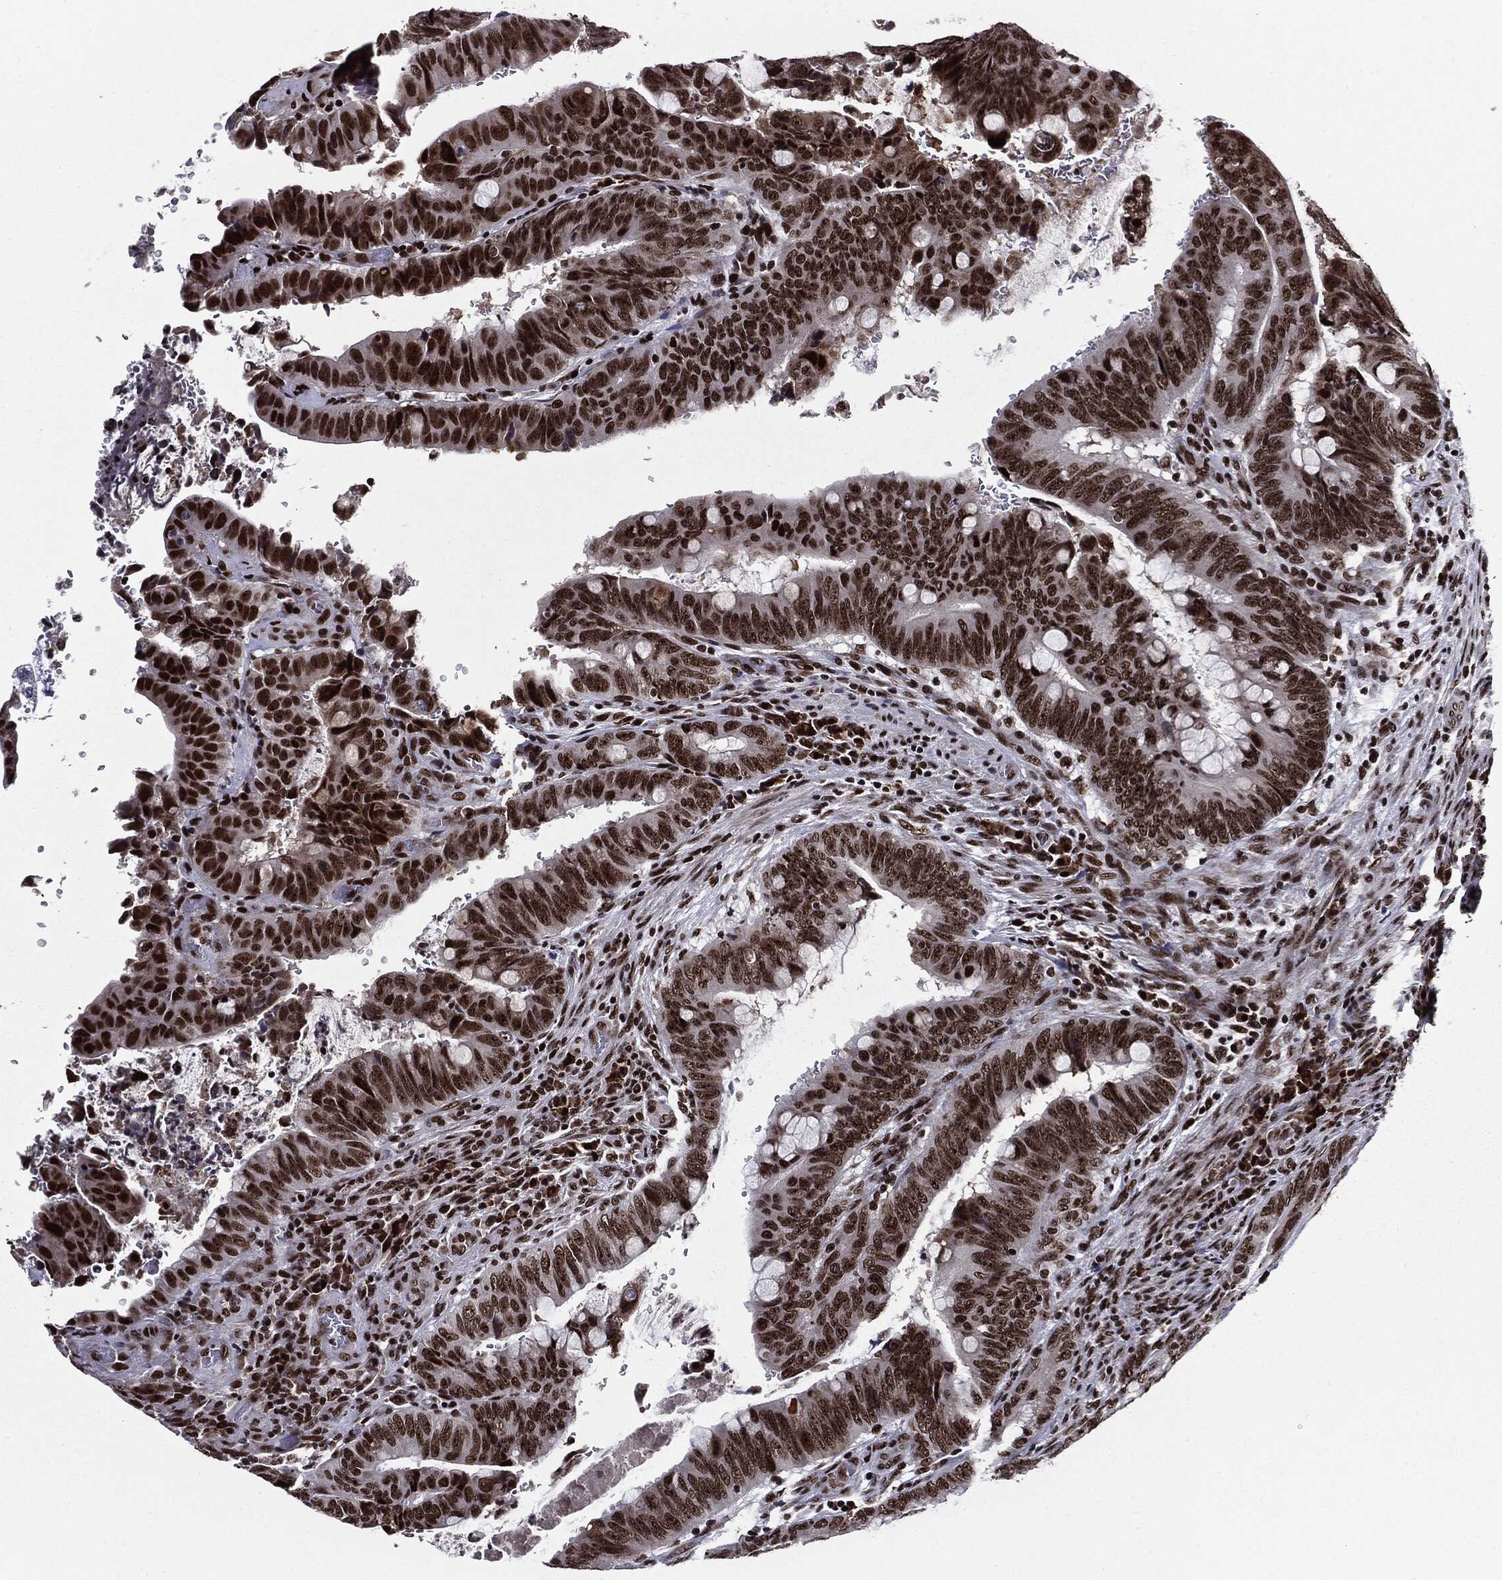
{"staining": {"intensity": "strong", "quantity": ">75%", "location": "nuclear"}, "tissue": "colorectal cancer", "cell_type": "Tumor cells", "image_type": "cancer", "snomed": [{"axis": "morphology", "description": "Normal tissue, NOS"}, {"axis": "morphology", "description": "Adenocarcinoma, NOS"}, {"axis": "topography", "description": "Rectum"}, {"axis": "topography", "description": "Peripheral nerve tissue"}], "caption": "A histopathology image of adenocarcinoma (colorectal) stained for a protein shows strong nuclear brown staining in tumor cells.", "gene": "ZFP91", "patient": {"sex": "male", "age": 92}}